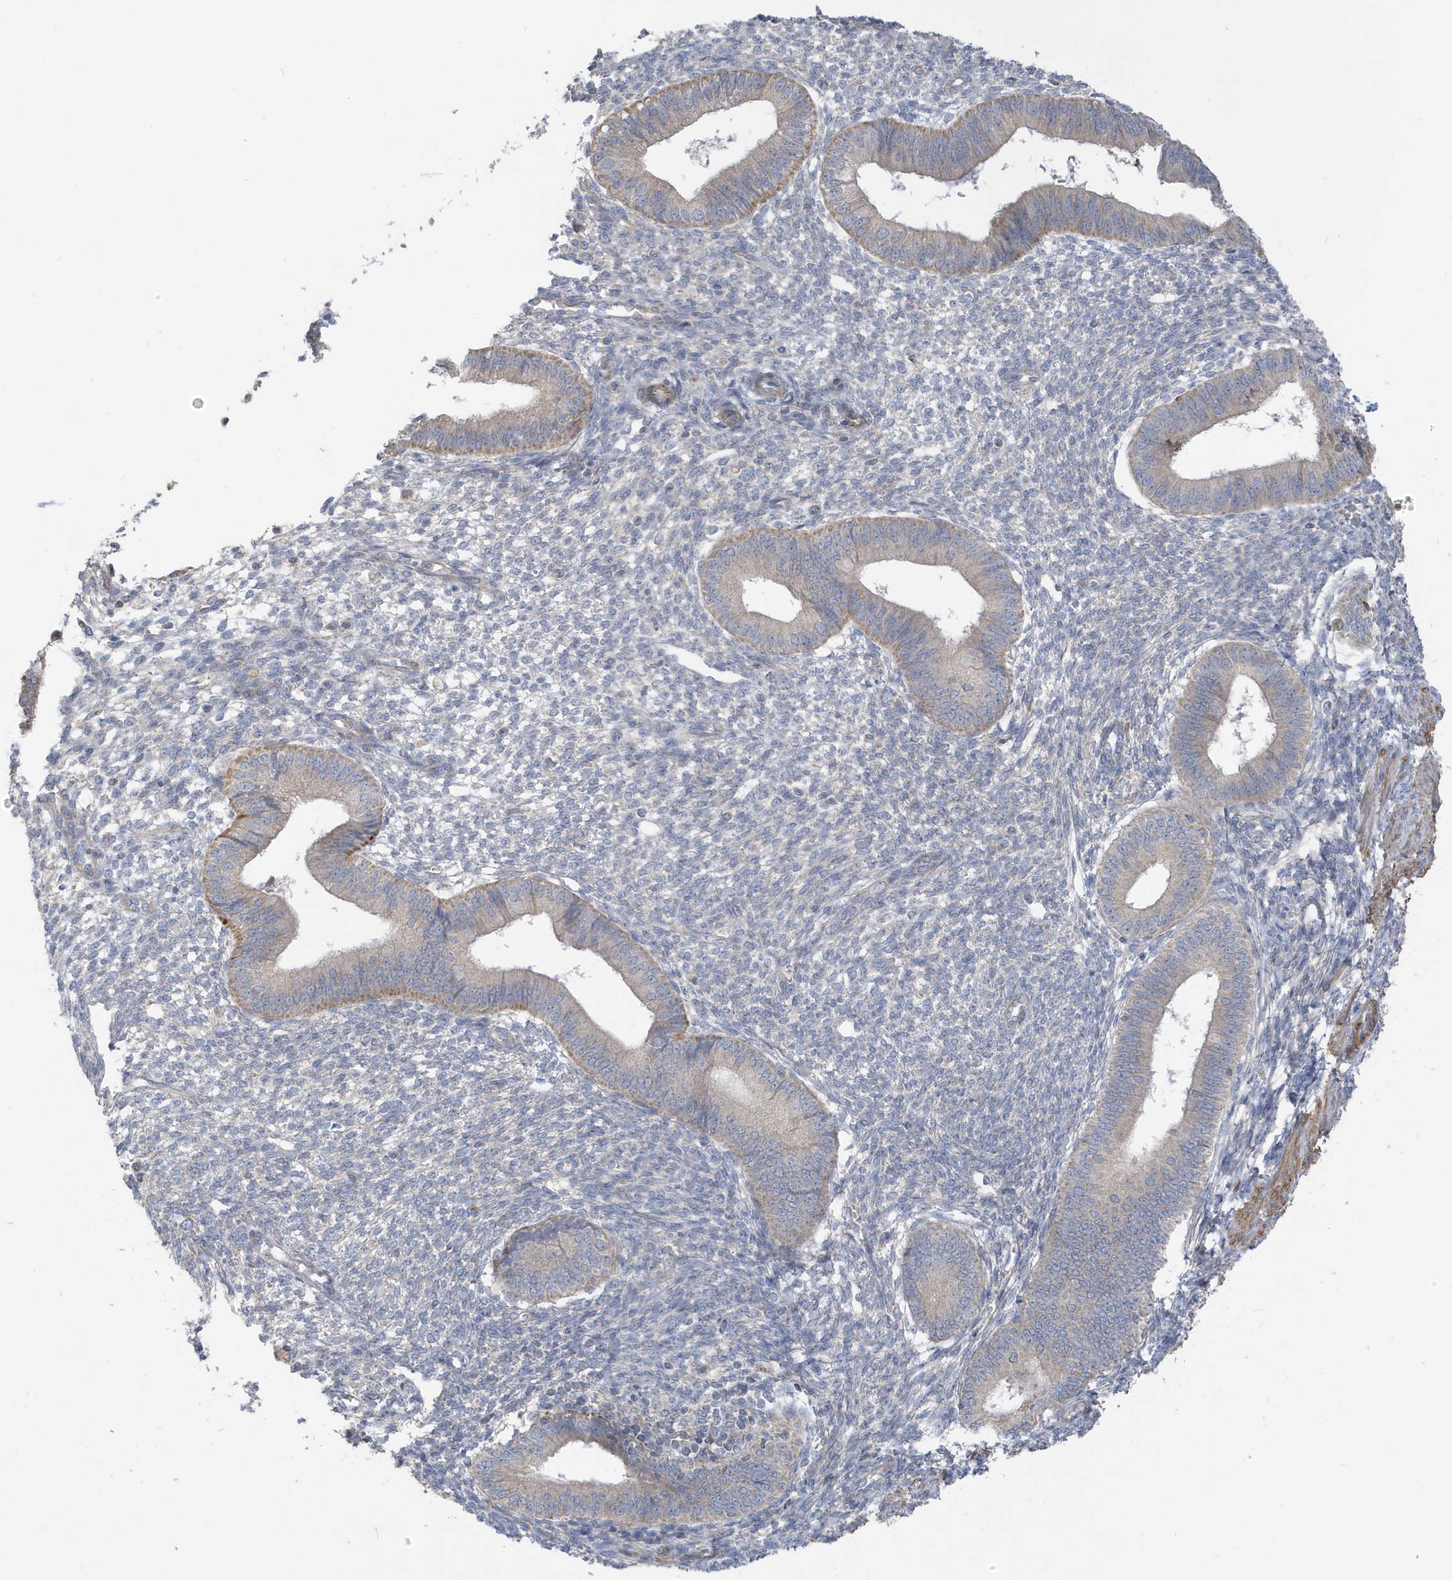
{"staining": {"intensity": "negative", "quantity": "none", "location": "none"}, "tissue": "endometrium", "cell_type": "Cells in endometrial stroma", "image_type": "normal", "snomed": [{"axis": "morphology", "description": "Normal tissue, NOS"}, {"axis": "topography", "description": "Endometrium"}], "caption": "Immunohistochemistry (IHC) of unremarkable endometrium demonstrates no positivity in cells in endometrial stroma. The staining is performed using DAB (3,3'-diaminobenzidine) brown chromogen with nuclei counter-stained in using hematoxylin.", "gene": "ATP13A5", "patient": {"sex": "female", "age": 46}}